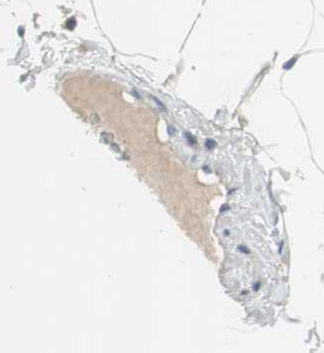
{"staining": {"intensity": "weak", "quantity": "25%-75%", "location": "cytoplasmic/membranous"}, "tissue": "adipose tissue", "cell_type": "Adipocytes", "image_type": "normal", "snomed": [{"axis": "morphology", "description": "Normal tissue, NOS"}, {"axis": "topography", "description": "Peripheral nerve tissue"}], "caption": "This micrograph shows normal adipose tissue stained with immunohistochemistry to label a protein in brown. The cytoplasmic/membranous of adipocytes show weak positivity for the protein. Nuclei are counter-stained blue.", "gene": "COL12A1", "patient": {"sex": "male", "age": 70}}